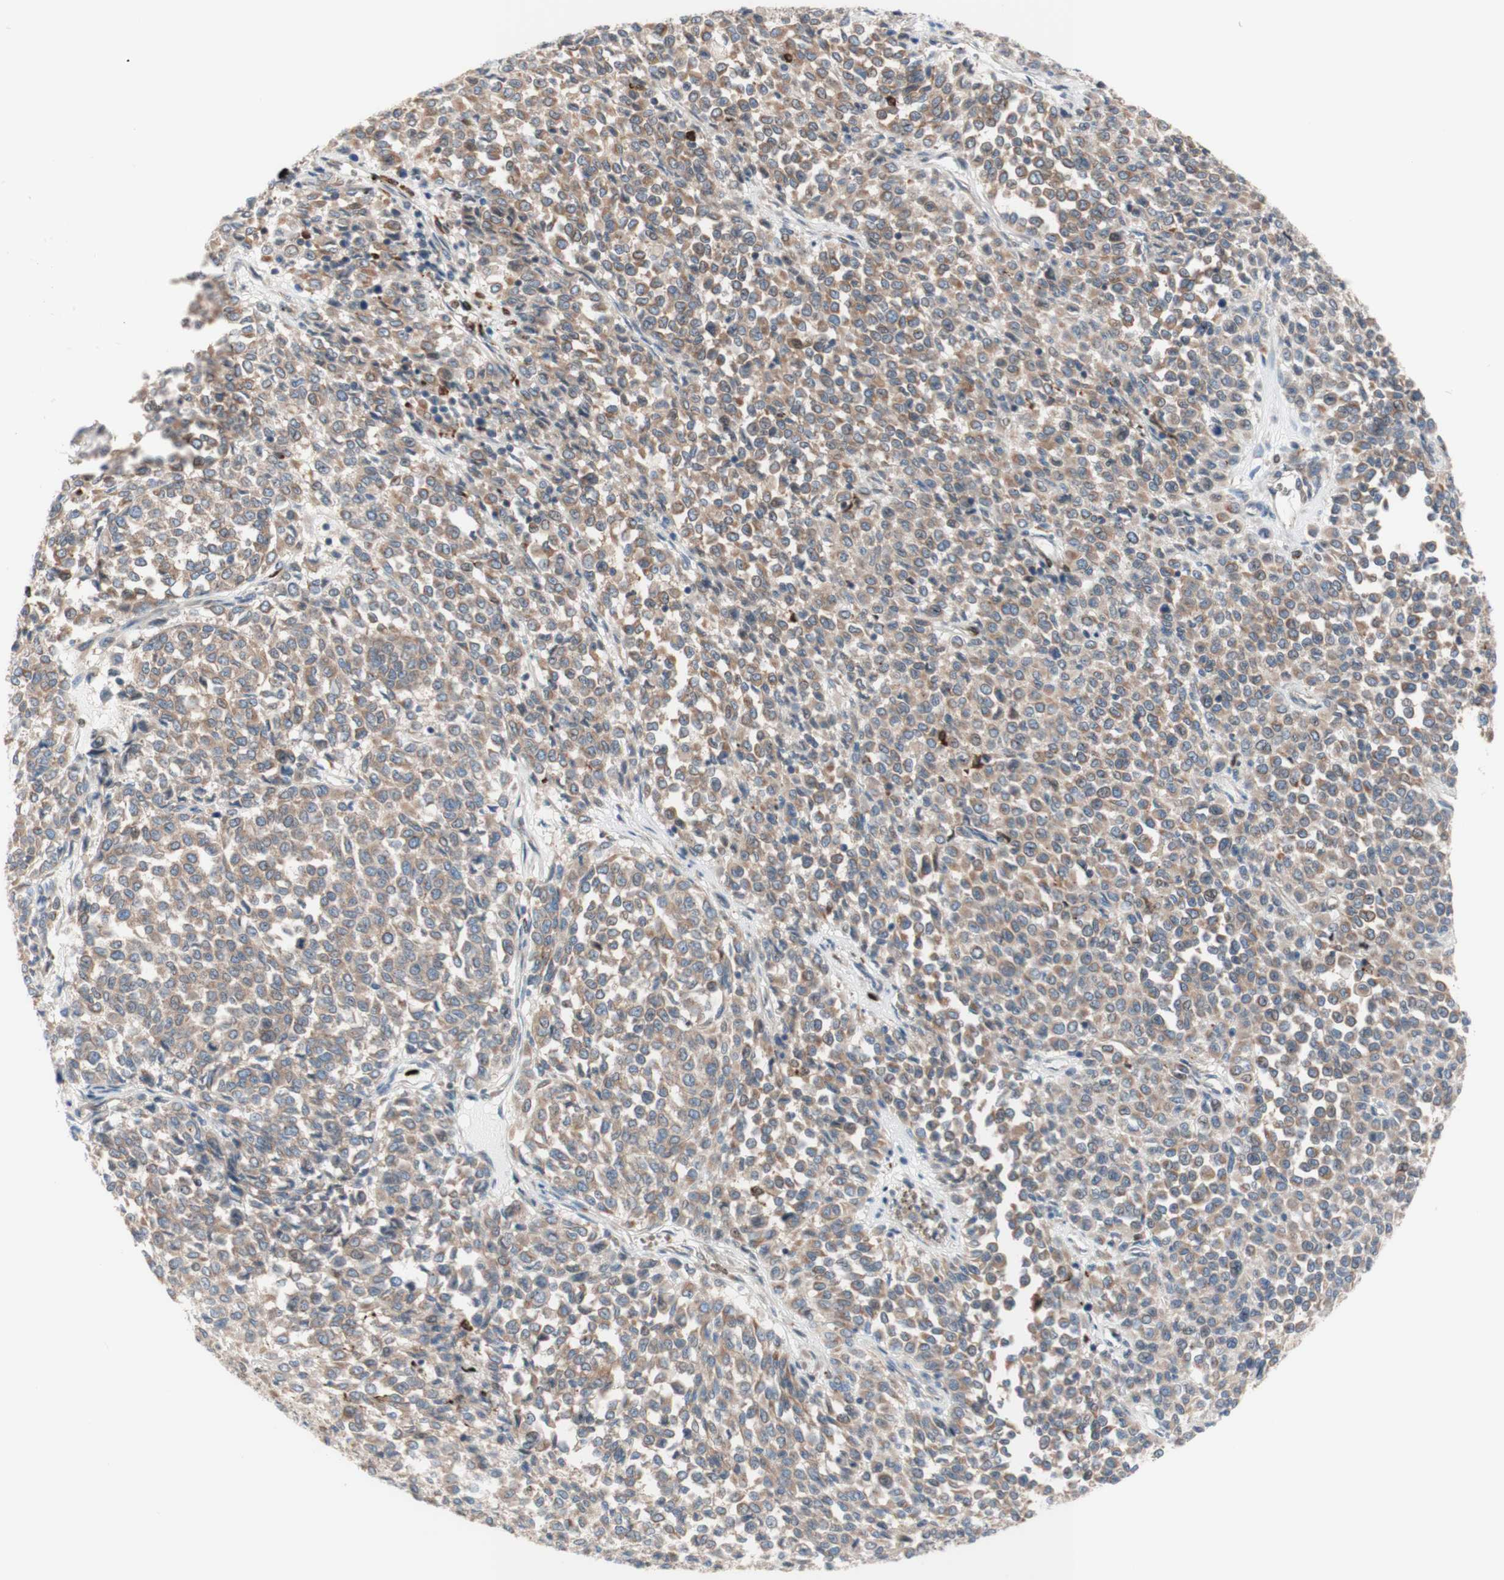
{"staining": {"intensity": "moderate", "quantity": ">75%", "location": "cytoplasmic/membranous"}, "tissue": "melanoma", "cell_type": "Tumor cells", "image_type": "cancer", "snomed": [{"axis": "morphology", "description": "Malignant melanoma, Metastatic site"}, {"axis": "topography", "description": "Pancreas"}], "caption": "The image displays a brown stain indicating the presence of a protein in the cytoplasmic/membranous of tumor cells in melanoma.", "gene": "USP9X", "patient": {"sex": "female", "age": 30}}